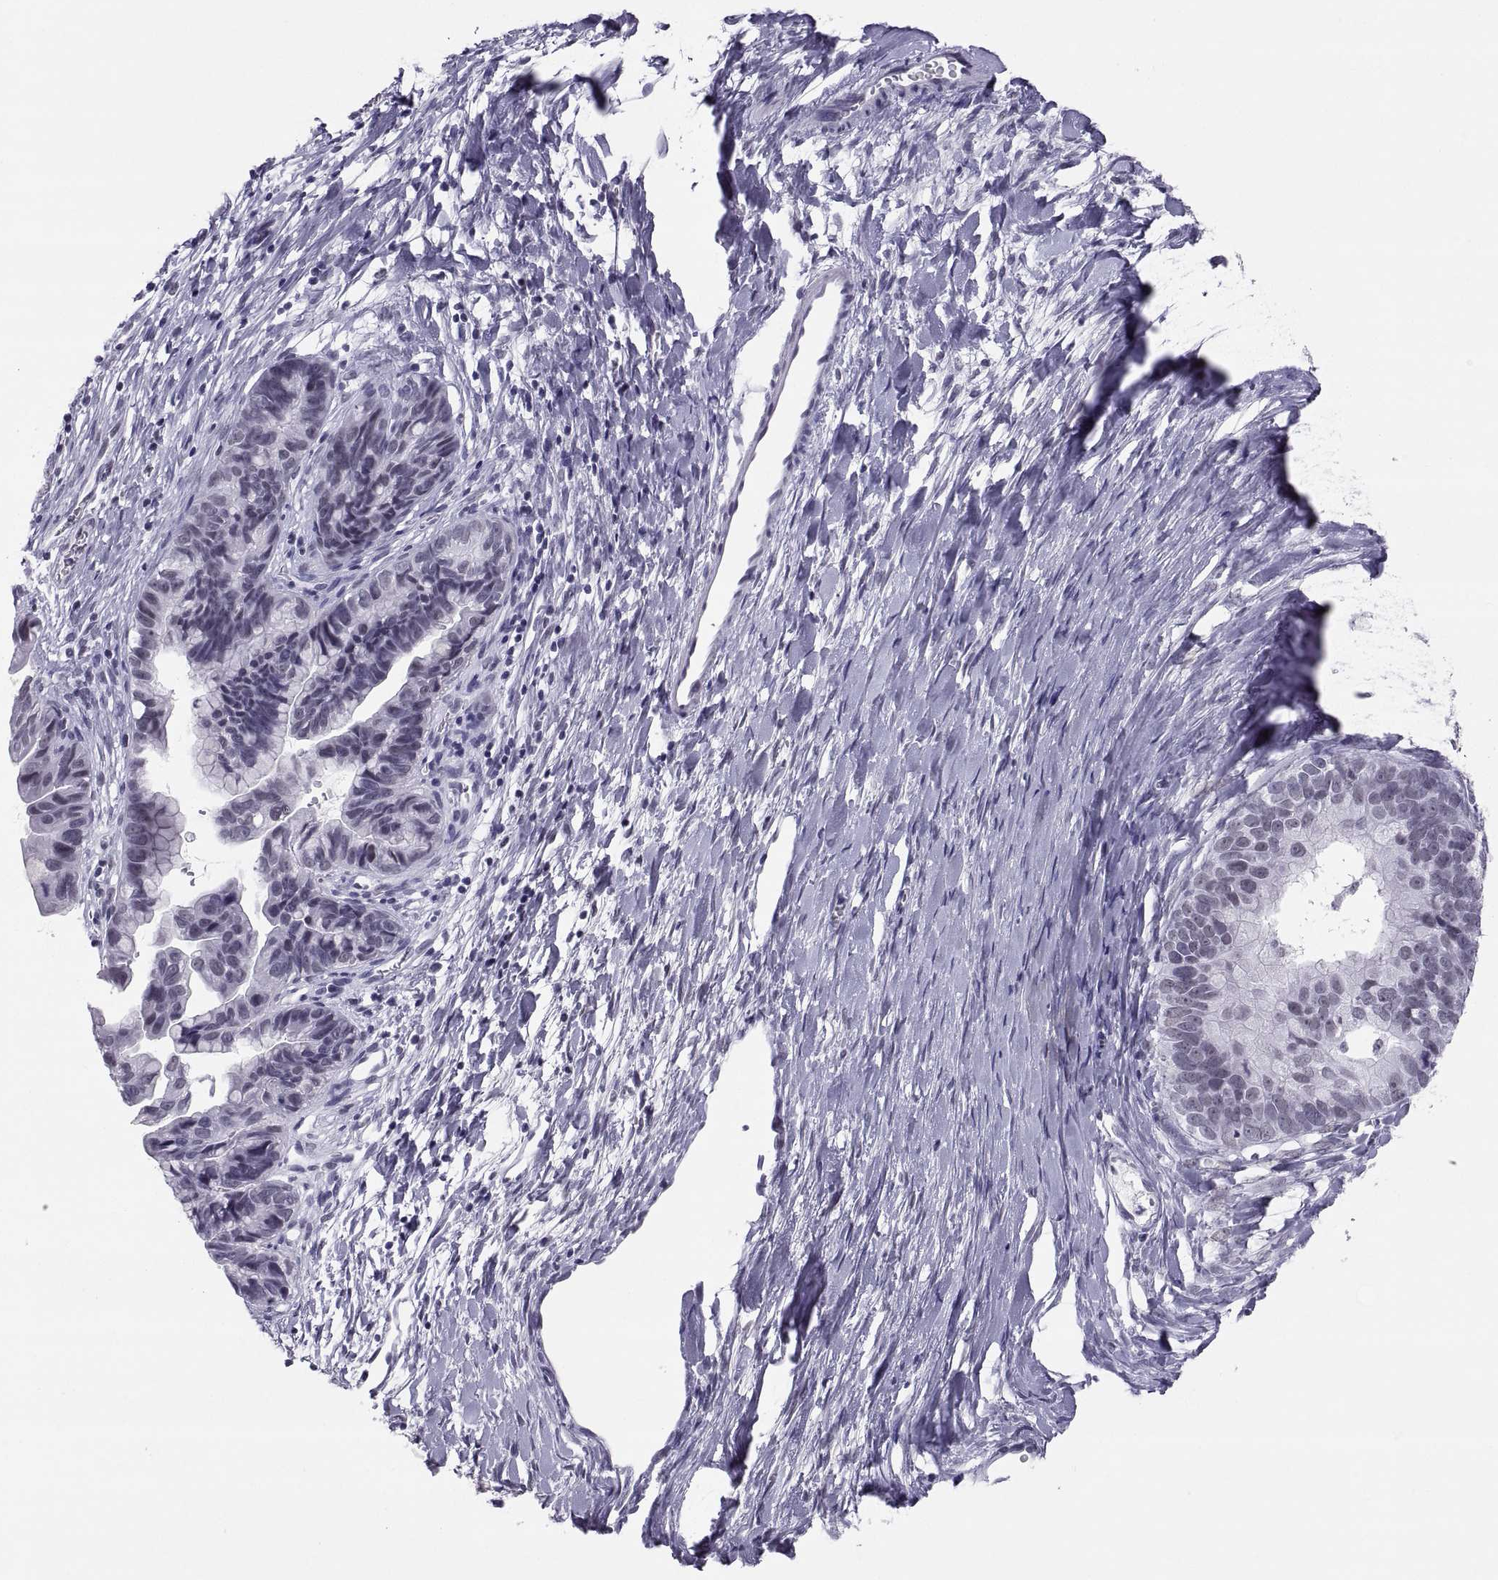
{"staining": {"intensity": "negative", "quantity": "none", "location": "none"}, "tissue": "ovarian cancer", "cell_type": "Tumor cells", "image_type": "cancer", "snomed": [{"axis": "morphology", "description": "Cystadenocarcinoma, mucinous, NOS"}, {"axis": "topography", "description": "Ovary"}], "caption": "DAB immunohistochemical staining of human ovarian cancer (mucinous cystadenocarcinoma) demonstrates no significant expression in tumor cells. The staining is performed using DAB (3,3'-diaminobenzidine) brown chromogen with nuclei counter-stained in using hematoxylin.", "gene": "NEUROD6", "patient": {"sex": "female", "age": 76}}